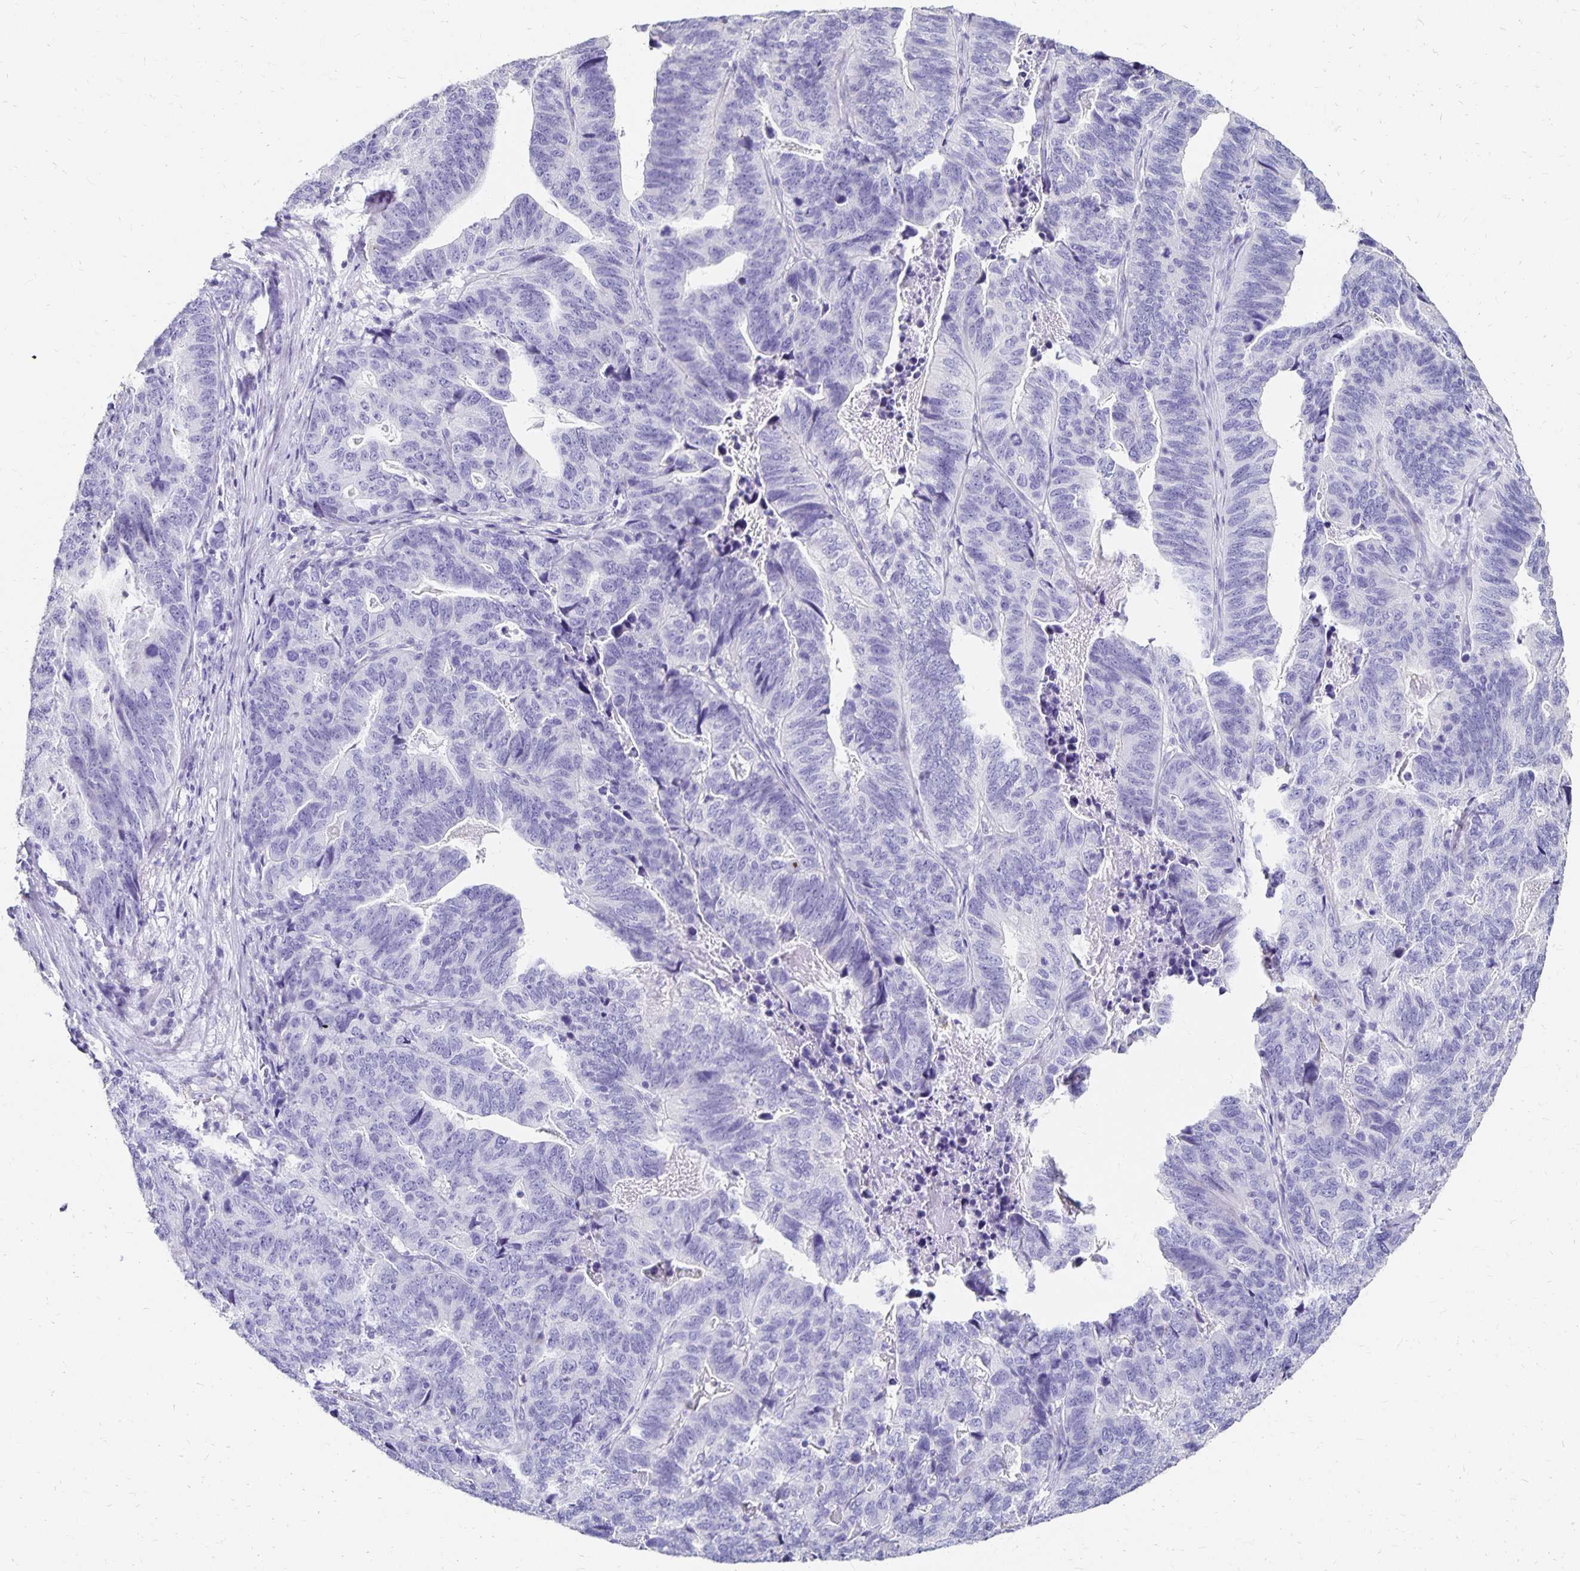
{"staining": {"intensity": "negative", "quantity": "none", "location": "none"}, "tissue": "stomach cancer", "cell_type": "Tumor cells", "image_type": "cancer", "snomed": [{"axis": "morphology", "description": "Adenocarcinoma, NOS"}, {"axis": "topography", "description": "Stomach, upper"}], "caption": "Immunohistochemistry (IHC) of human stomach adenocarcinoma exhibits no expression in tumor cells.", "gene": "DYNLT4", "patient": {"sex": "female", "age": 67}}